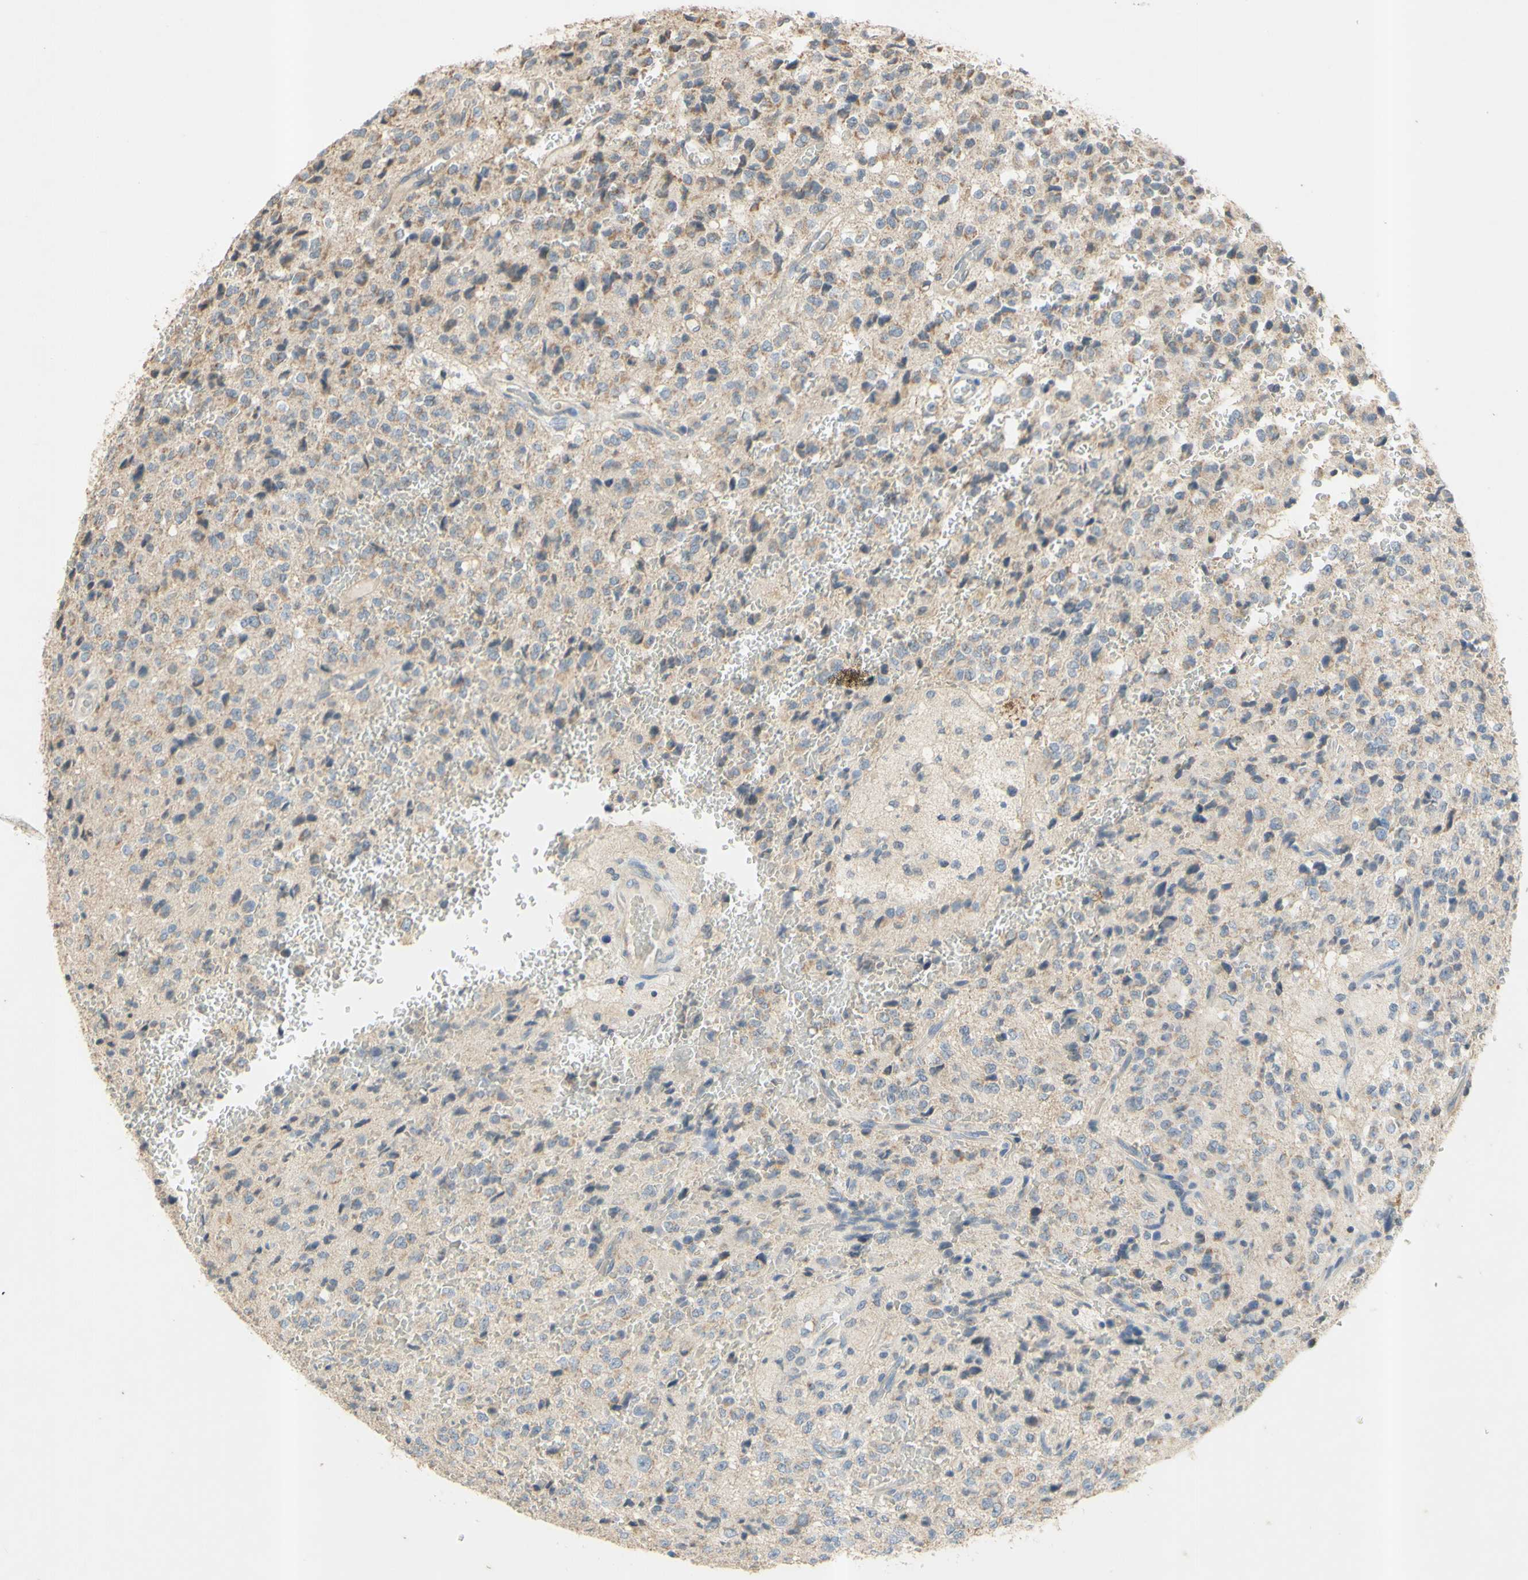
{"staining": {"intensity": "moderate", "quantity": "<25%", "location": "cytoplasmic/membranous"}, "tissue": "glioma", "cell_type": "Tumor cells", "image_type": "cancer", "snomed": [{"axis": "morphology", "description": "Glioma, malignant, High grade"}, {"axis": "topography", "description": "pancreas cauda"}], "caption": "Protein analysis of glioma tissue demonstrates moderate cytoplasmic/membranous staining in approximately <25% of tumor cells. Using DAB (3,3'-diaminobenzidine) (brown) and hematoxylin (blue) stains, captured at high magnification using brightfield microscopy.", "gene": "PTGIS", "patient": {"sex": "male", "age": 60}}